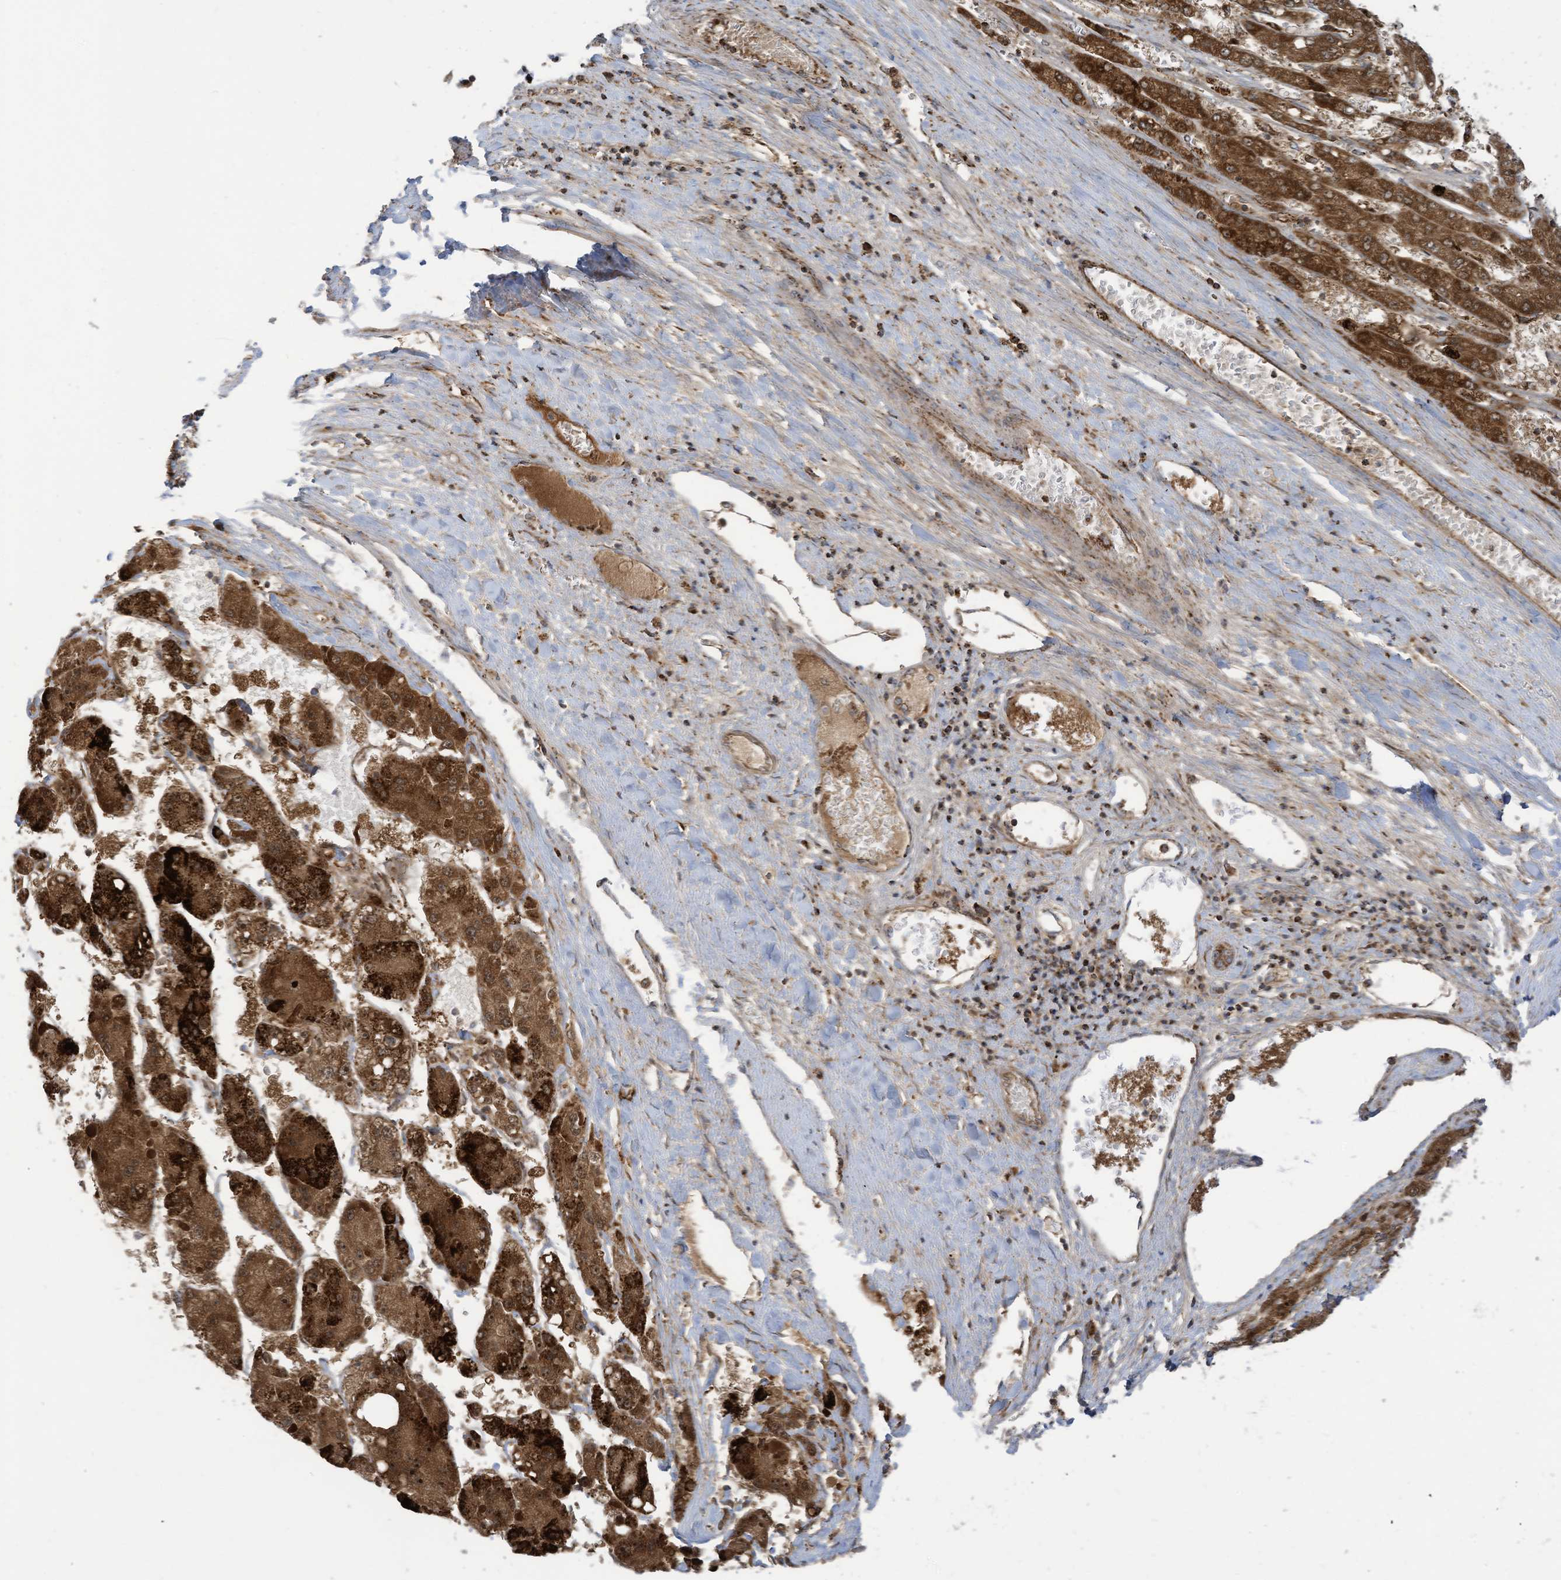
{"staining": {"intensity": "strong", "quantity": ">75%", "location": "cytoplasmic/membranous"}, "tissue": "liver cancer", "cell_type": "Tumor cells", "image_type": "cancer", "snomed": [{"axis": "morphology", "description": "Carcinoma, Hepatocellular, NOS"}, {"axis": "topography", "description": "Liver"}], "caption": "This histopathology image shows IHC staining of liver cancer, with high strong cytoplasmic/membranous expression in about >75% of tumor cells.", "gene": "COX10", "patient": {"sex": "female", "age": 73}}